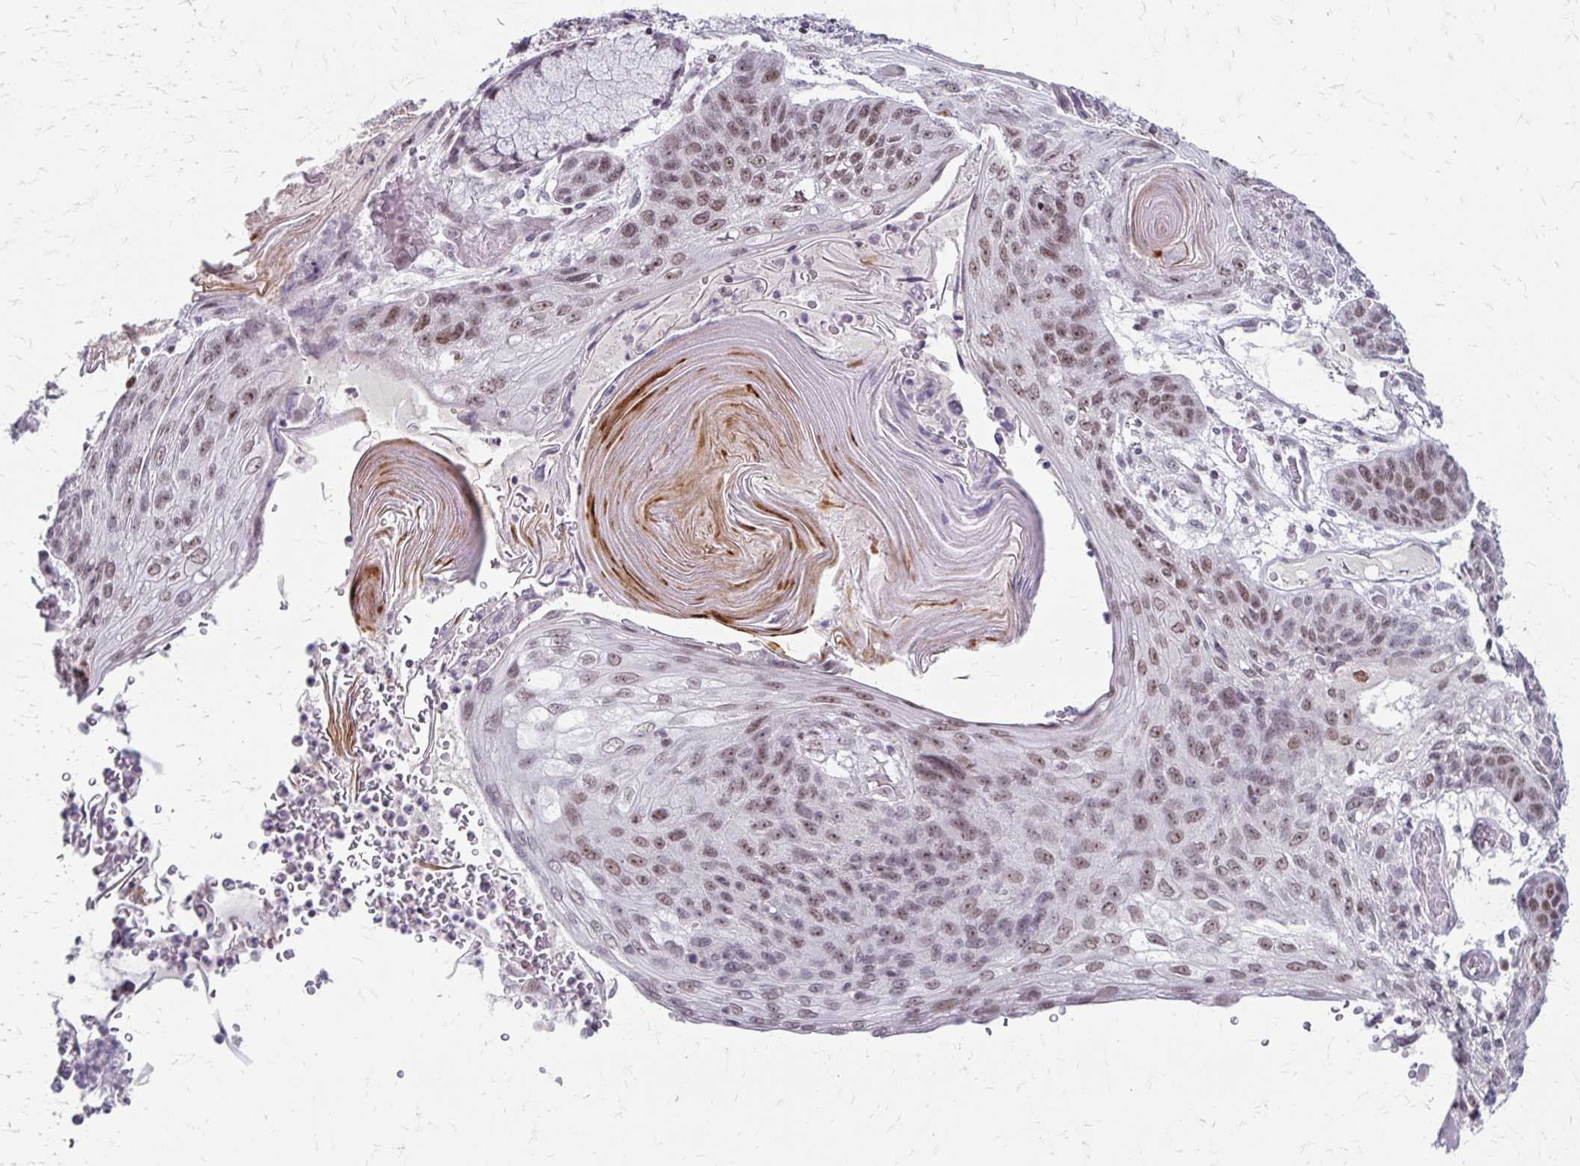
{"staining": {"intensity": "moderate", "quantity": ">75%", "location": "nuclear"}, "tissue": "lung cancer", "cell_type": "Tumor cells", "image_type": "cancer", "snomed": [{"axis": "morphology", "description": "Squamous cell carcinoma, NOS"}, {"axis": "morphology", "description": "Squamous cell carcinoma, metastatic, NOS"}, {"axis": "topography", "description": "Lymph node"}, {"axis": "topography", "description": "Lung"}], "caption": "A histopathology image showing moderate nuclear positivity in approximately >75% of tumor cells in metastatic squamous cell carcinoma (lung), as visualized by brown immunohistochemical staining.", "gene": "EED", "patient": {"sex": "male", "age": 41}}